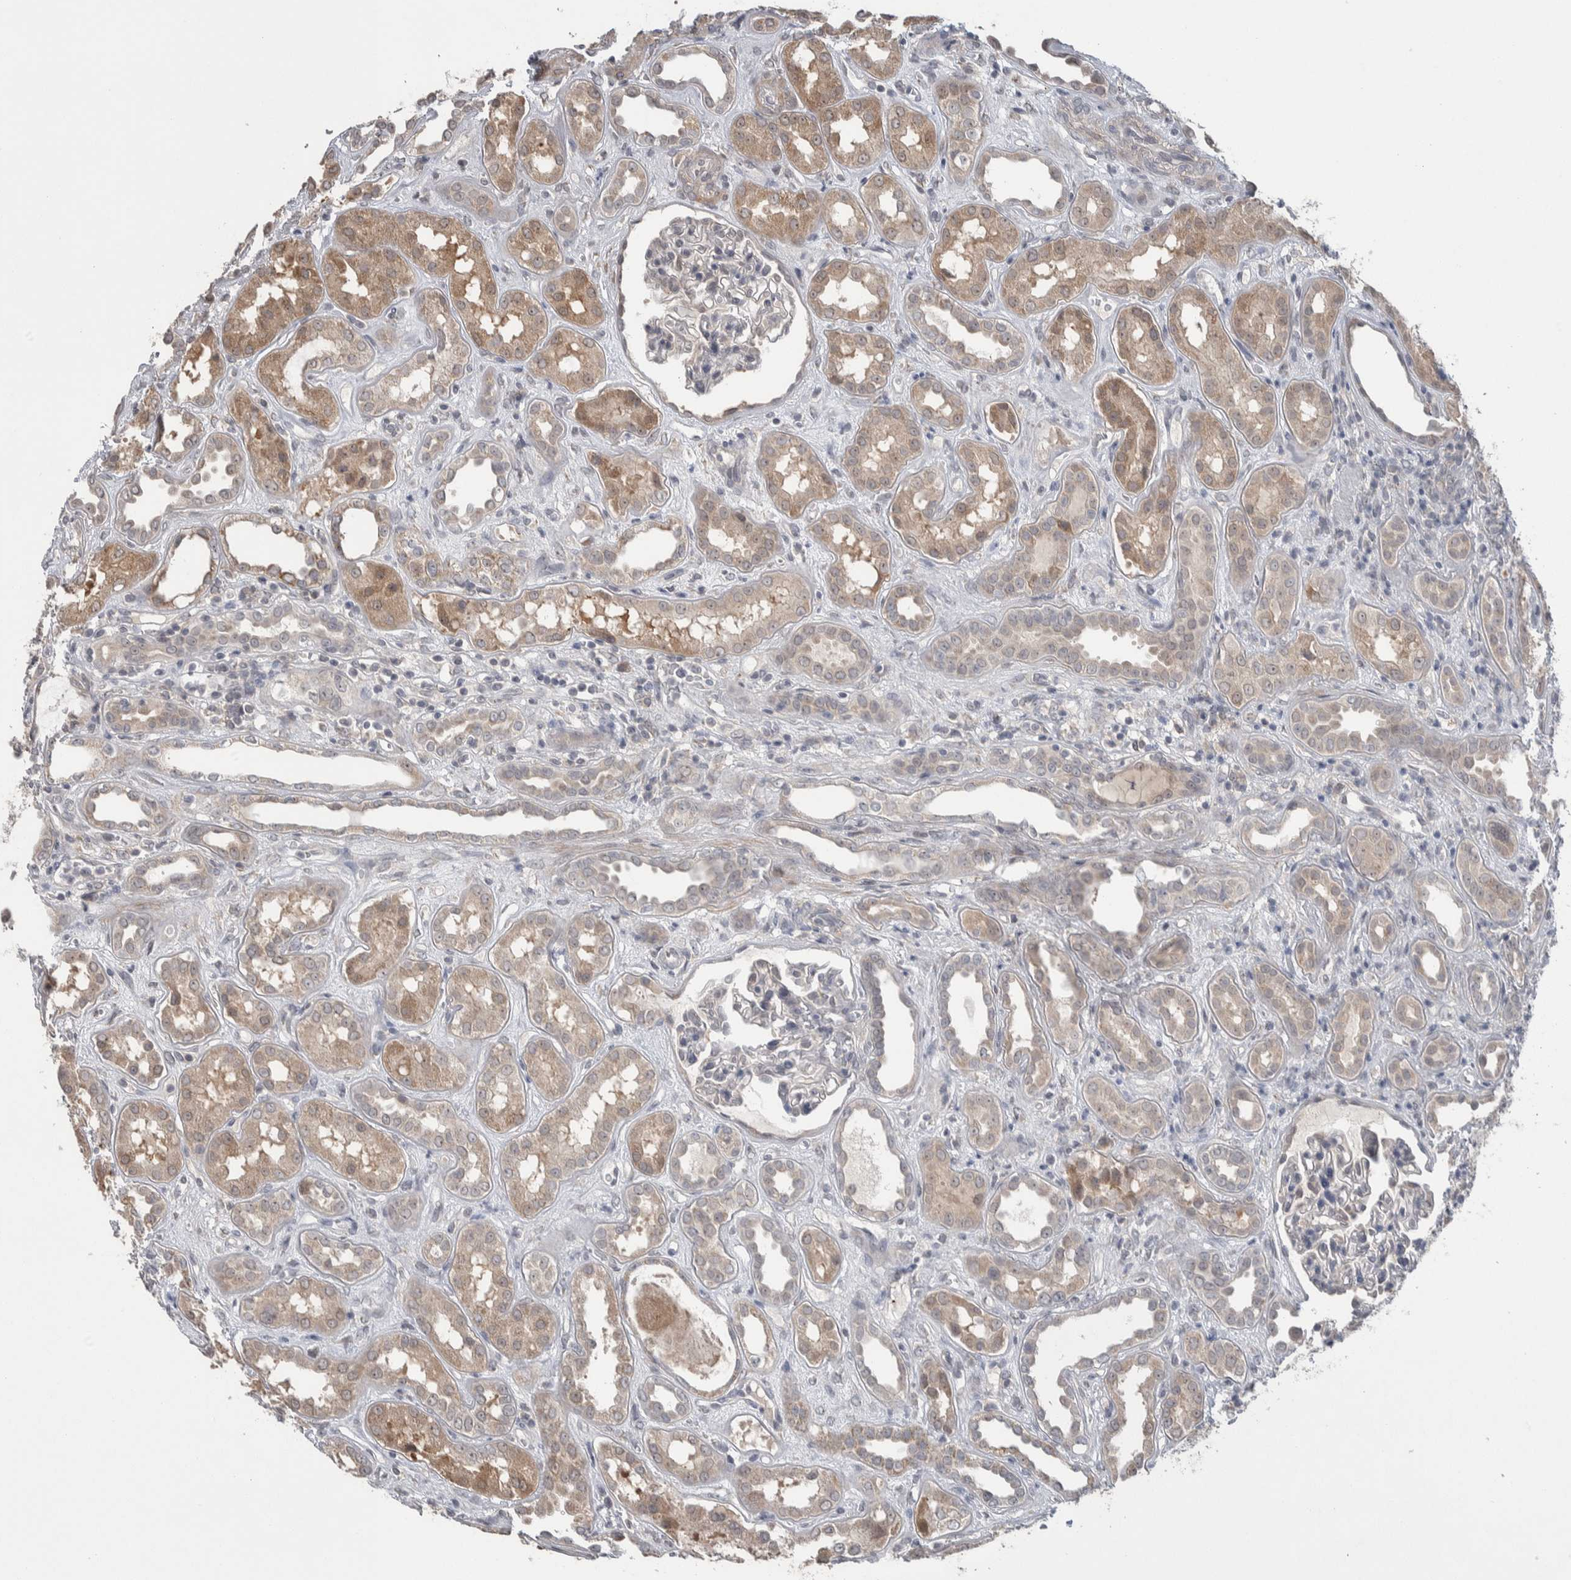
{"staining": {"intensity": "weak", "quantity": "<25%", "location": "cytoplasmic/membranous"}, "tissue": "kidney", "cell_type": "Cells in glomeruli", "image_type": "normal", "snomed": [{"axis": "morphology", "description": "Normal tissue, NOS"}, {"axis": "topography", "description": "Kidney"}], "caption": "Kidney was stained to show a protein in brown. There is no significant expression in cells in glomeruli. (Stains: DAB (3,3'-diaminobenzidine) immunohistochemistry (IHC) with hematoxylin counter stain, Microscopy: brightfield microscopy at high magnification).", "gene": "CUL2", "patient": {"sex": "male", "age": 59}}